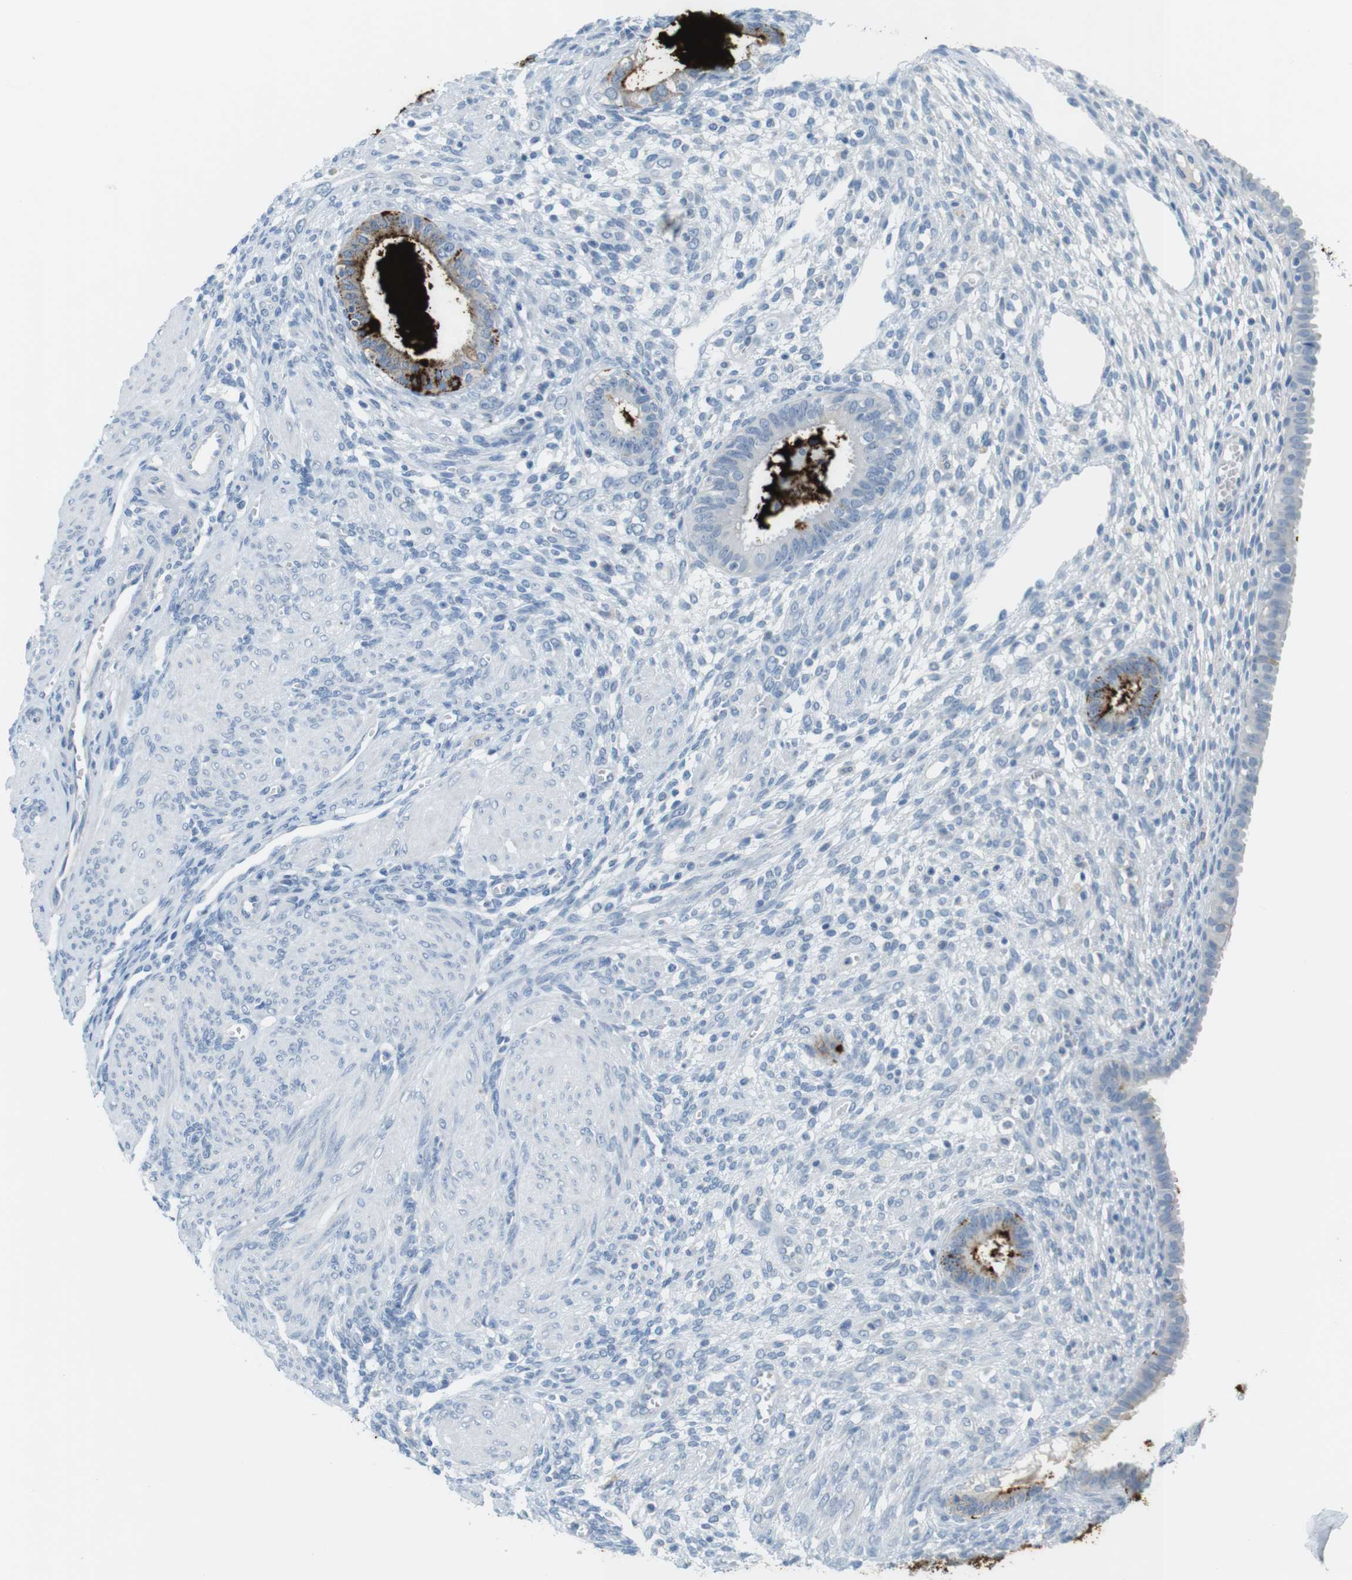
{"staining": {"intensity": "negative", "quantity": "none", "location": "none"}, "tissue": "endometrium", "cell_type": "Cells in endometrial stroma", "image_type": "normal", "snomed": [{"axis": "morphology", "description": "Normal tissue, NOS"}, {"axis": "topography", "description": "Endometrium"}], "caption": "Endometrium stained for a protein using IHC displays no positivity cells in endometrial stroma.", "gene": "MUC5B", "patient": {"sex": "female", "age": 72}}